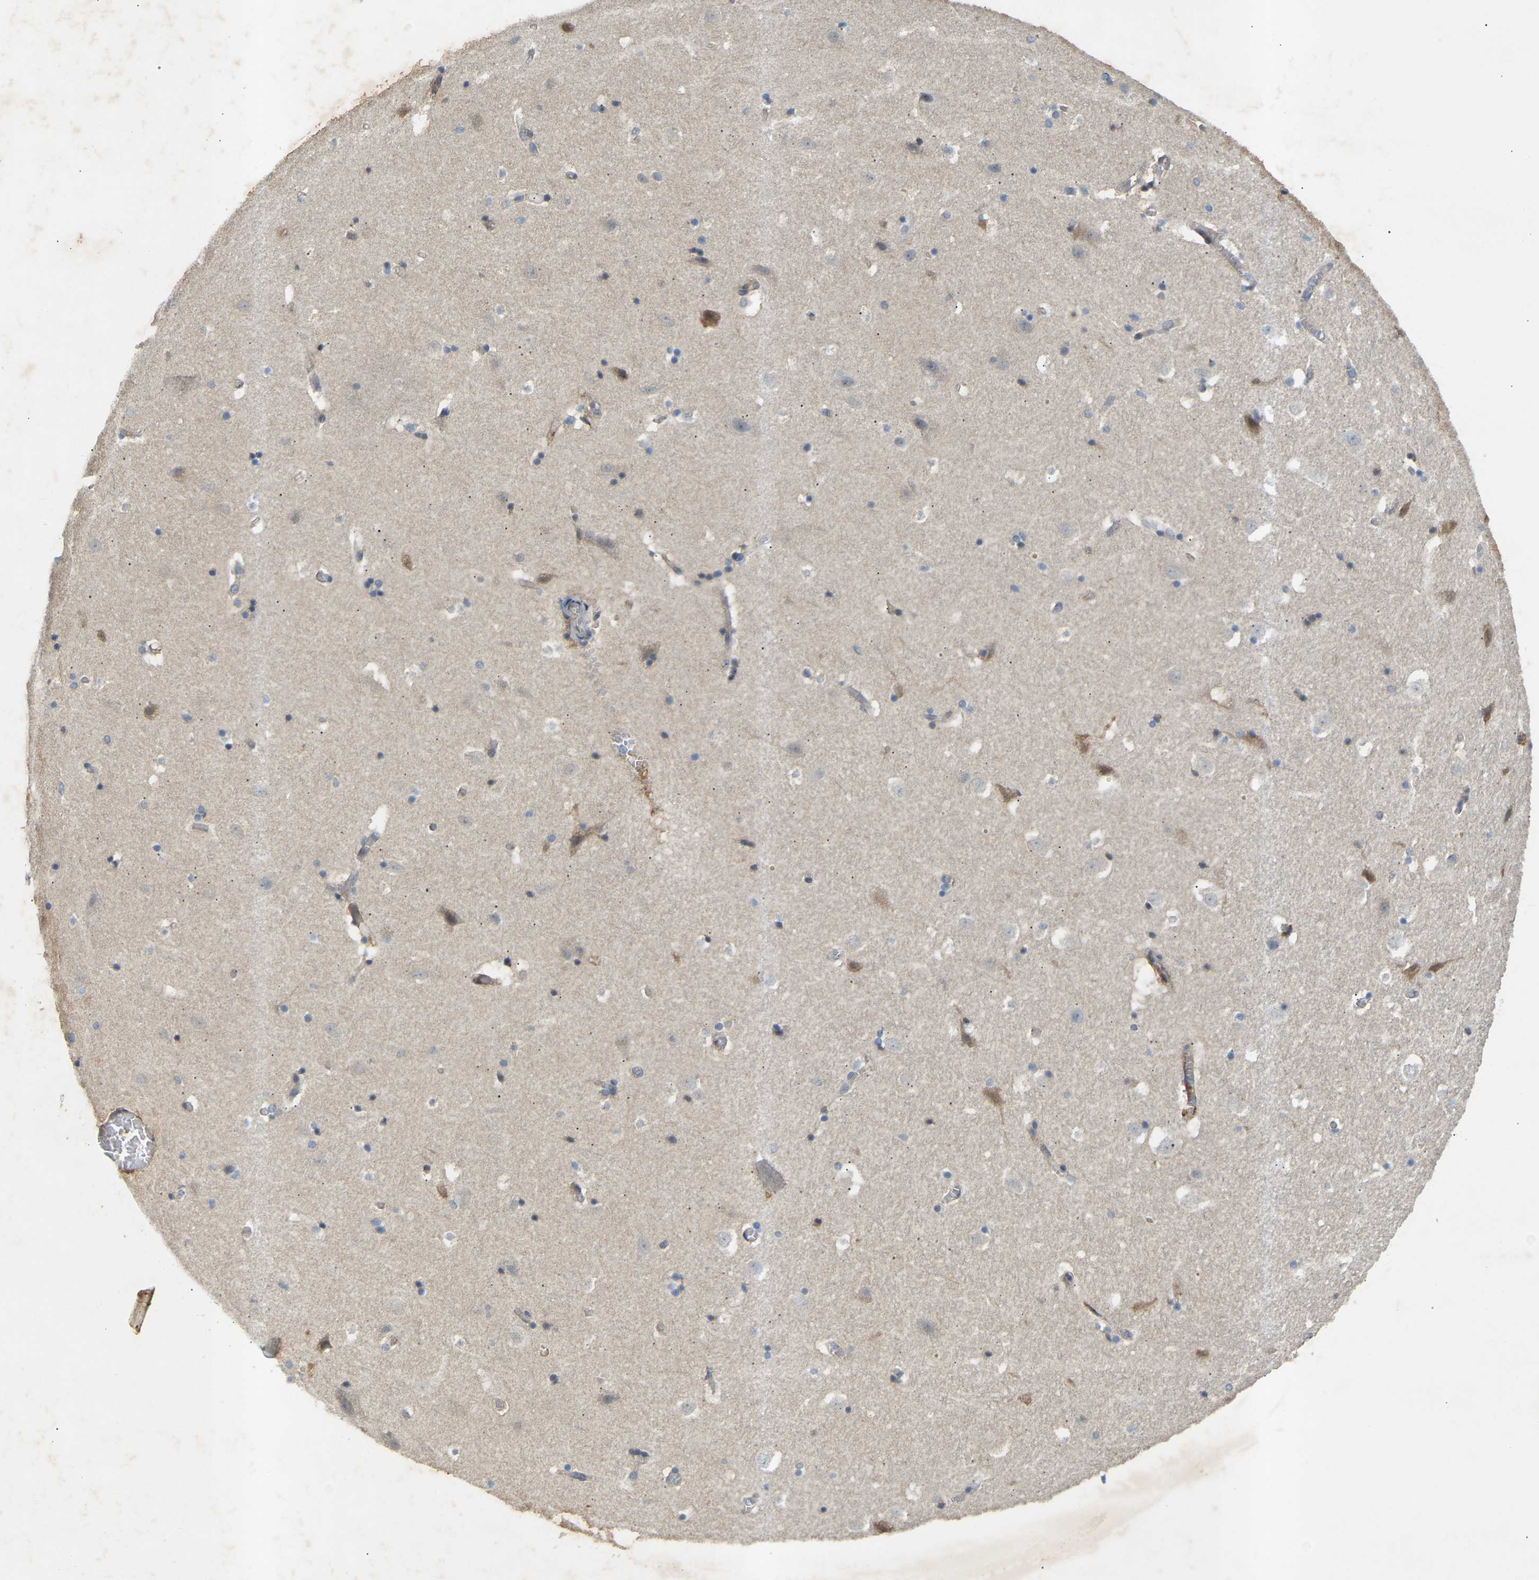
{"staining": {"intensity": "negative", "quantity": "none", "location": "none"}, "tissue": "hippocampus", "cell_type": "Glial cells", "image_type": "normal", "snomed": [{"axis": "morphology", "description": "Normal tissue, NOS"}, {"axis": "topography", "description": "Hippocampus"}], "caption": "A high-resolution histopathology image shows immunohistochemistry (IHC) staining of normal hippocampus, which demonstrates no significant positivity in glial cells. The staining is performed using DAB (3,3'-diaminobenzidine) brown chromogen with nuclei counter-stained in using hematoxylin.", "gene": "ATP5MF", "patient": {"sex": "male", "age": 45}}